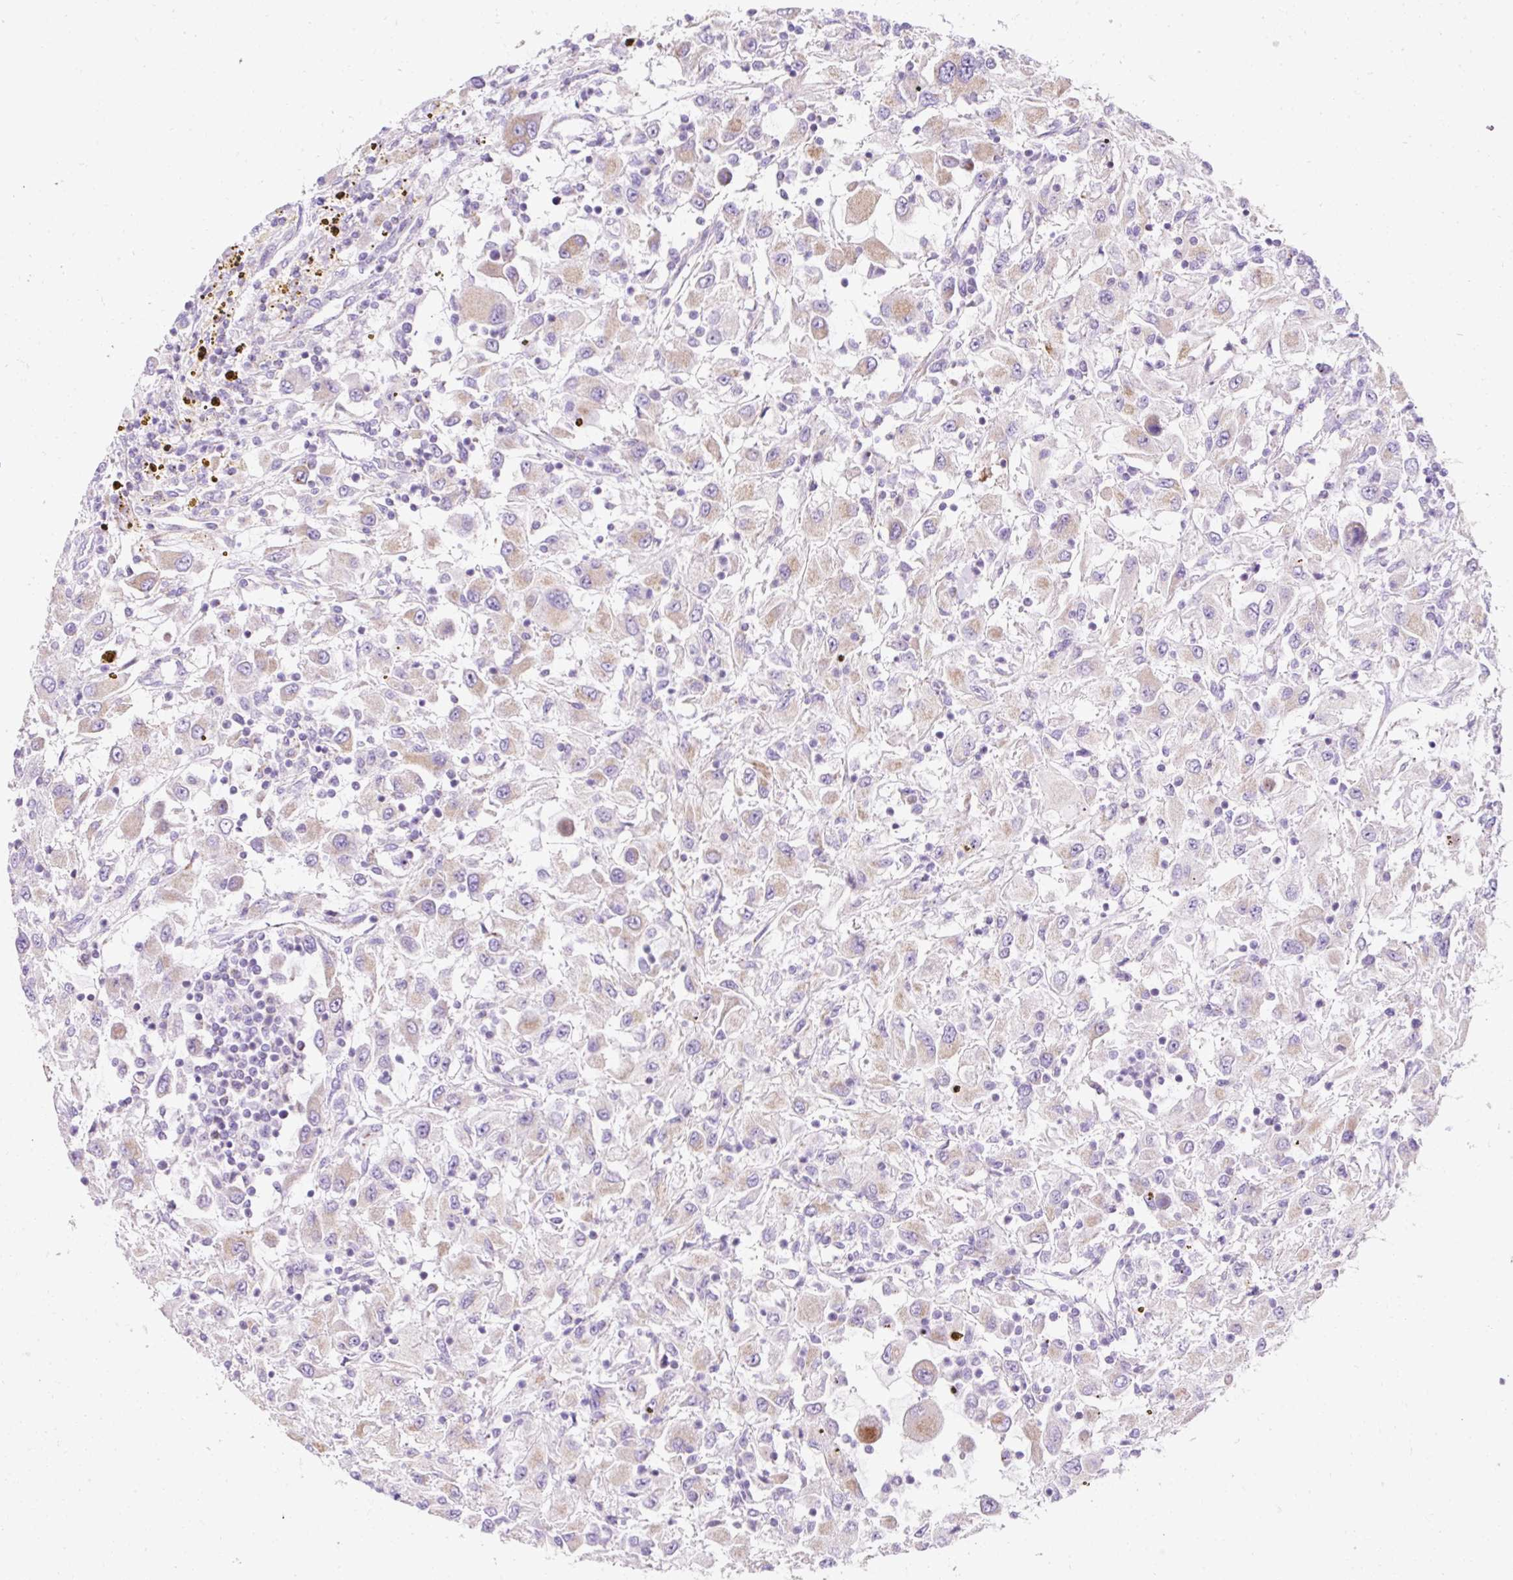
{"staining": {"intensity": "weak", "quantity": "25%-75%", "location": "cytoplasmic/membranous"}, "tissue": "renal cancer", "cell_type": "Tumor cells", "image_type": "cancer", "snomed": [{"axis": "morphology", "description": "Adenocarcinoma, NOS"}, {"axis": "topography", "description": "Kidney"}], "caption": "Immunohistochemical staining of human adenocarcinoma (renal) exhibits low levels of weak cytoplasmic/membranous staining in about 25%-75% of tumor cells.", "gene": "PLPP2", "patient": {"sex": "female", "age": 67}}